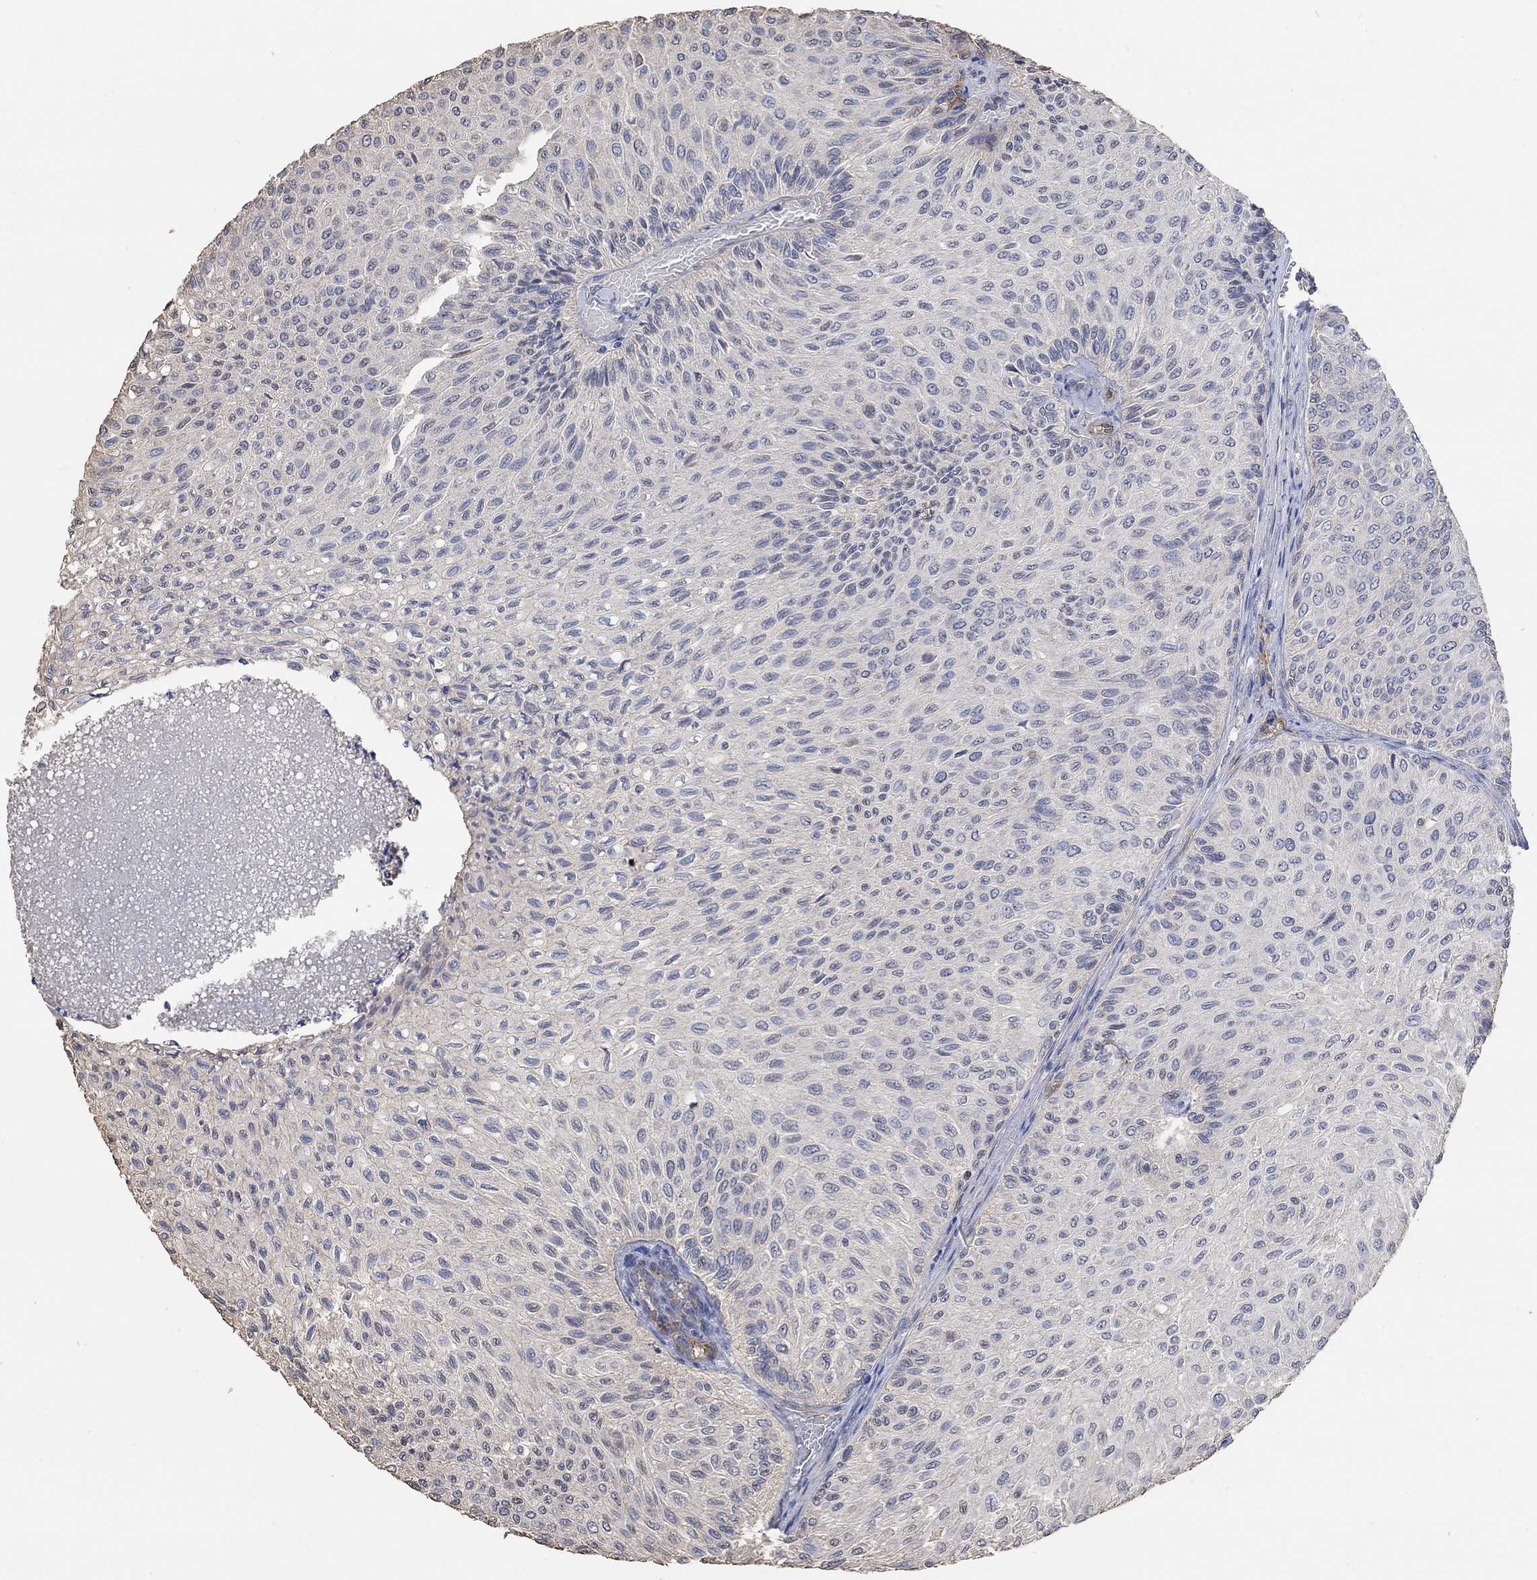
{"staining": {"intensity": "weak", "quantity": "<25%", "location": "cytoplasmic/membranous"}, "tissue": "urothelial cancer", "cell_type": "Tumor cells", "image_type": "cancer", "snomed": [{"axis": "morphology", "description": "Urothelial carcinoma, Low grade"}, {"axis": "topography", "description": "Urinary bladder"}], "caption": "Tumor cells are negative for protein expression in human urothelial cancer. (Stains: DAB (3,3'-diaminobenzidine) immunohistochemistry (IHC) with hematoxylin counter stain, Microscopy: brightfield microscopy at high magnification).", "gene": "SYT16", "patient": {"sex": "male", "age": 78}}